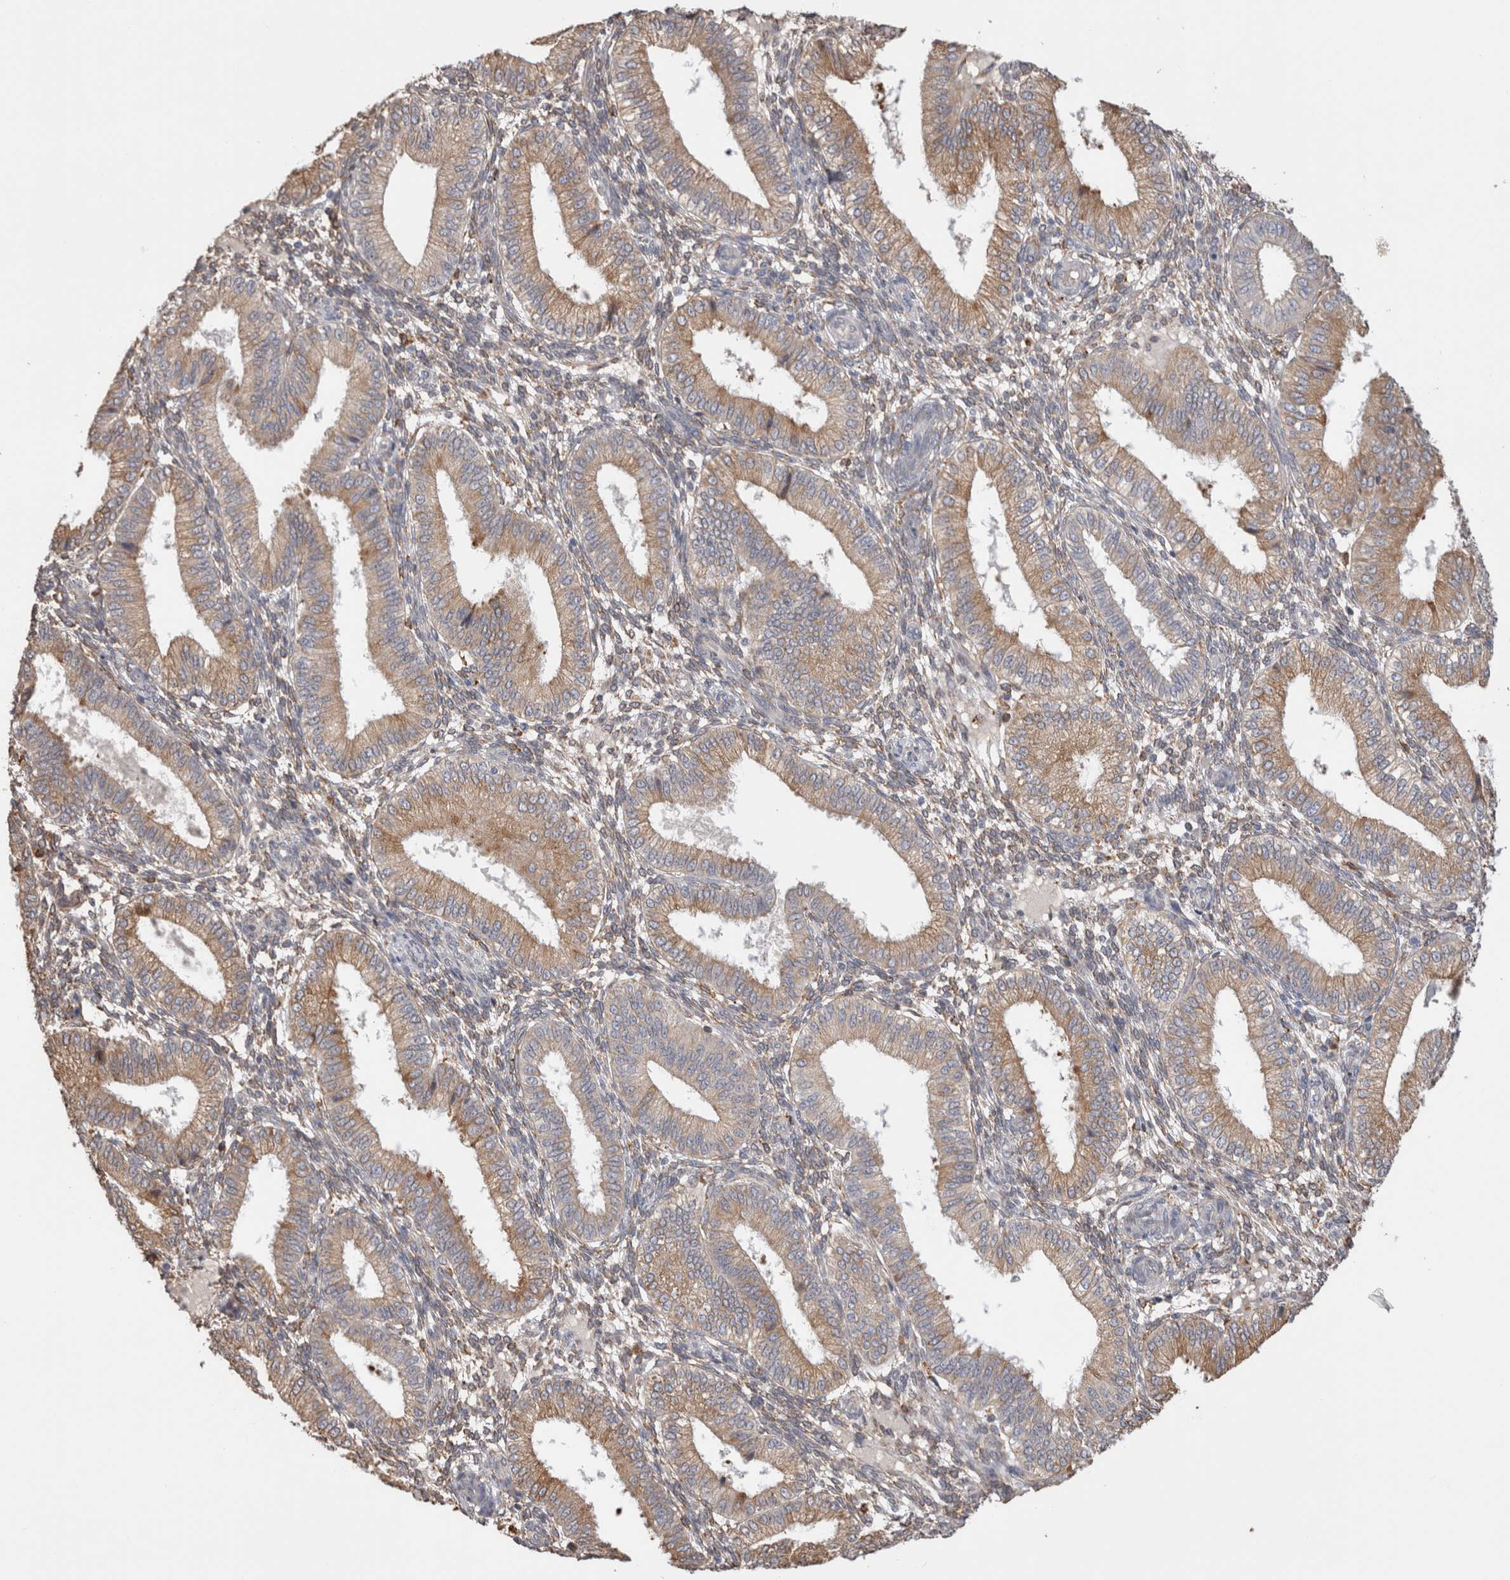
{"staining": {"intensity": "moderate", "quantity": ">75%", "location": "cytoplasmic/membranous"}, "tissue": "endometrium", "cell_type": "Cells in endometrial stroma", "image_type": "normal", "snomed": [{"axis": "morphology", "description": "Normal tissue, NOS"}, {"axis": "topography", "description": "Endometrium"}], "caption": "About >75% of cells in endometrial stroma in normal human endometrium reveal moderate cytoplasmic/membranous protein expression as visualized by brown immunohistochemical staining.", "gene": "LRPAP1", "patient": {"sex": "female", "age": 39}}